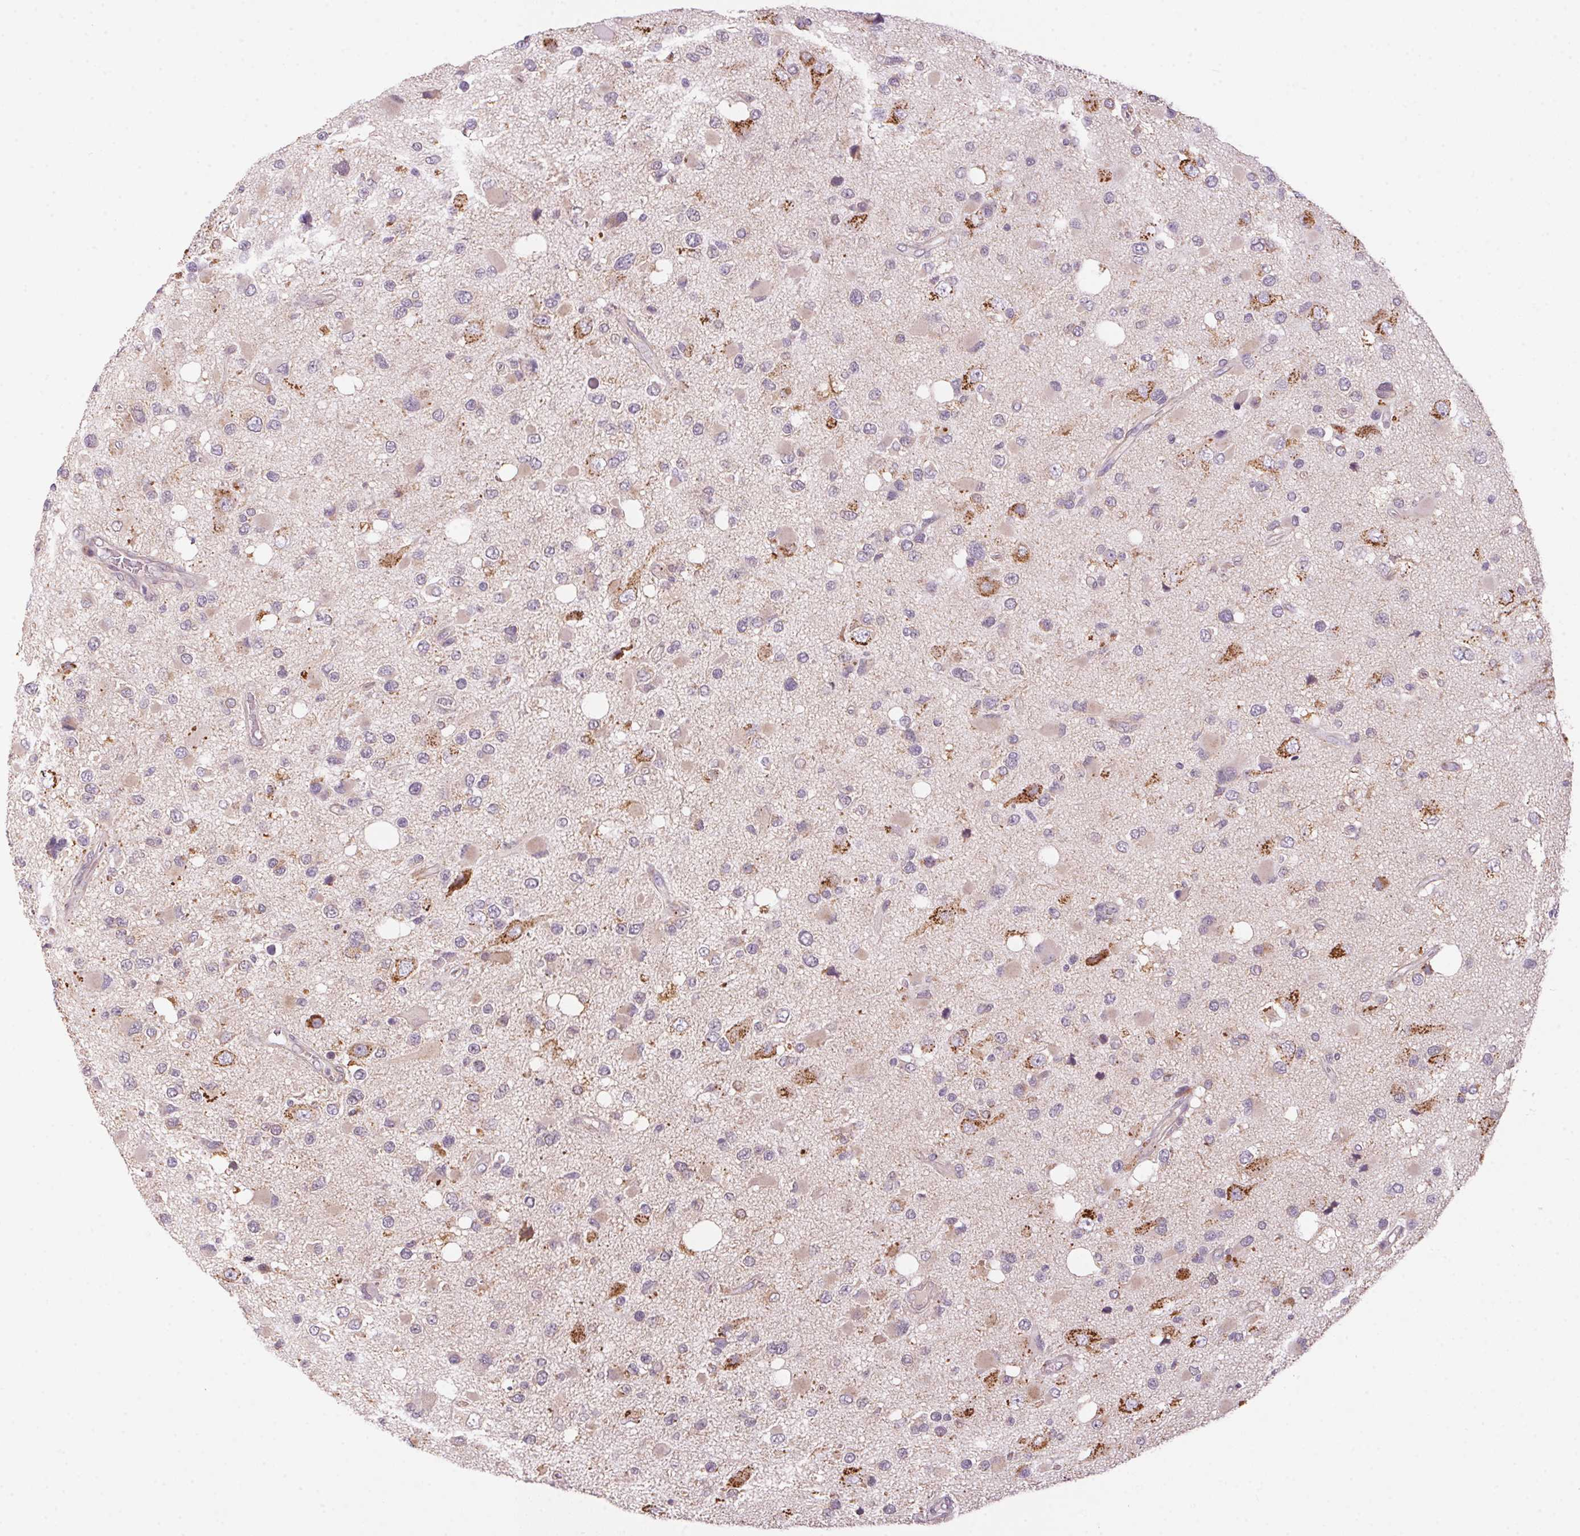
{"staining": {"intensity": "negative", "quantity": "none", "location": "none"}, "tissue": "glioma", "cell_type": "Tumor cells", "image_type": "cancer", "snomed": [{"axis": "morphology", "description": "Glioma, malignant, High grade"}, {"axis": "topography", "description": "Brain"}], "caption": "DAB (3,3'-diaminobenzidine) immunohistochemical staining of human malignant glioma (high-grade) reveals no significant staining in tumor cells.", "gene": "ADH5", "patient": {"sex": "male", "age": 53}}